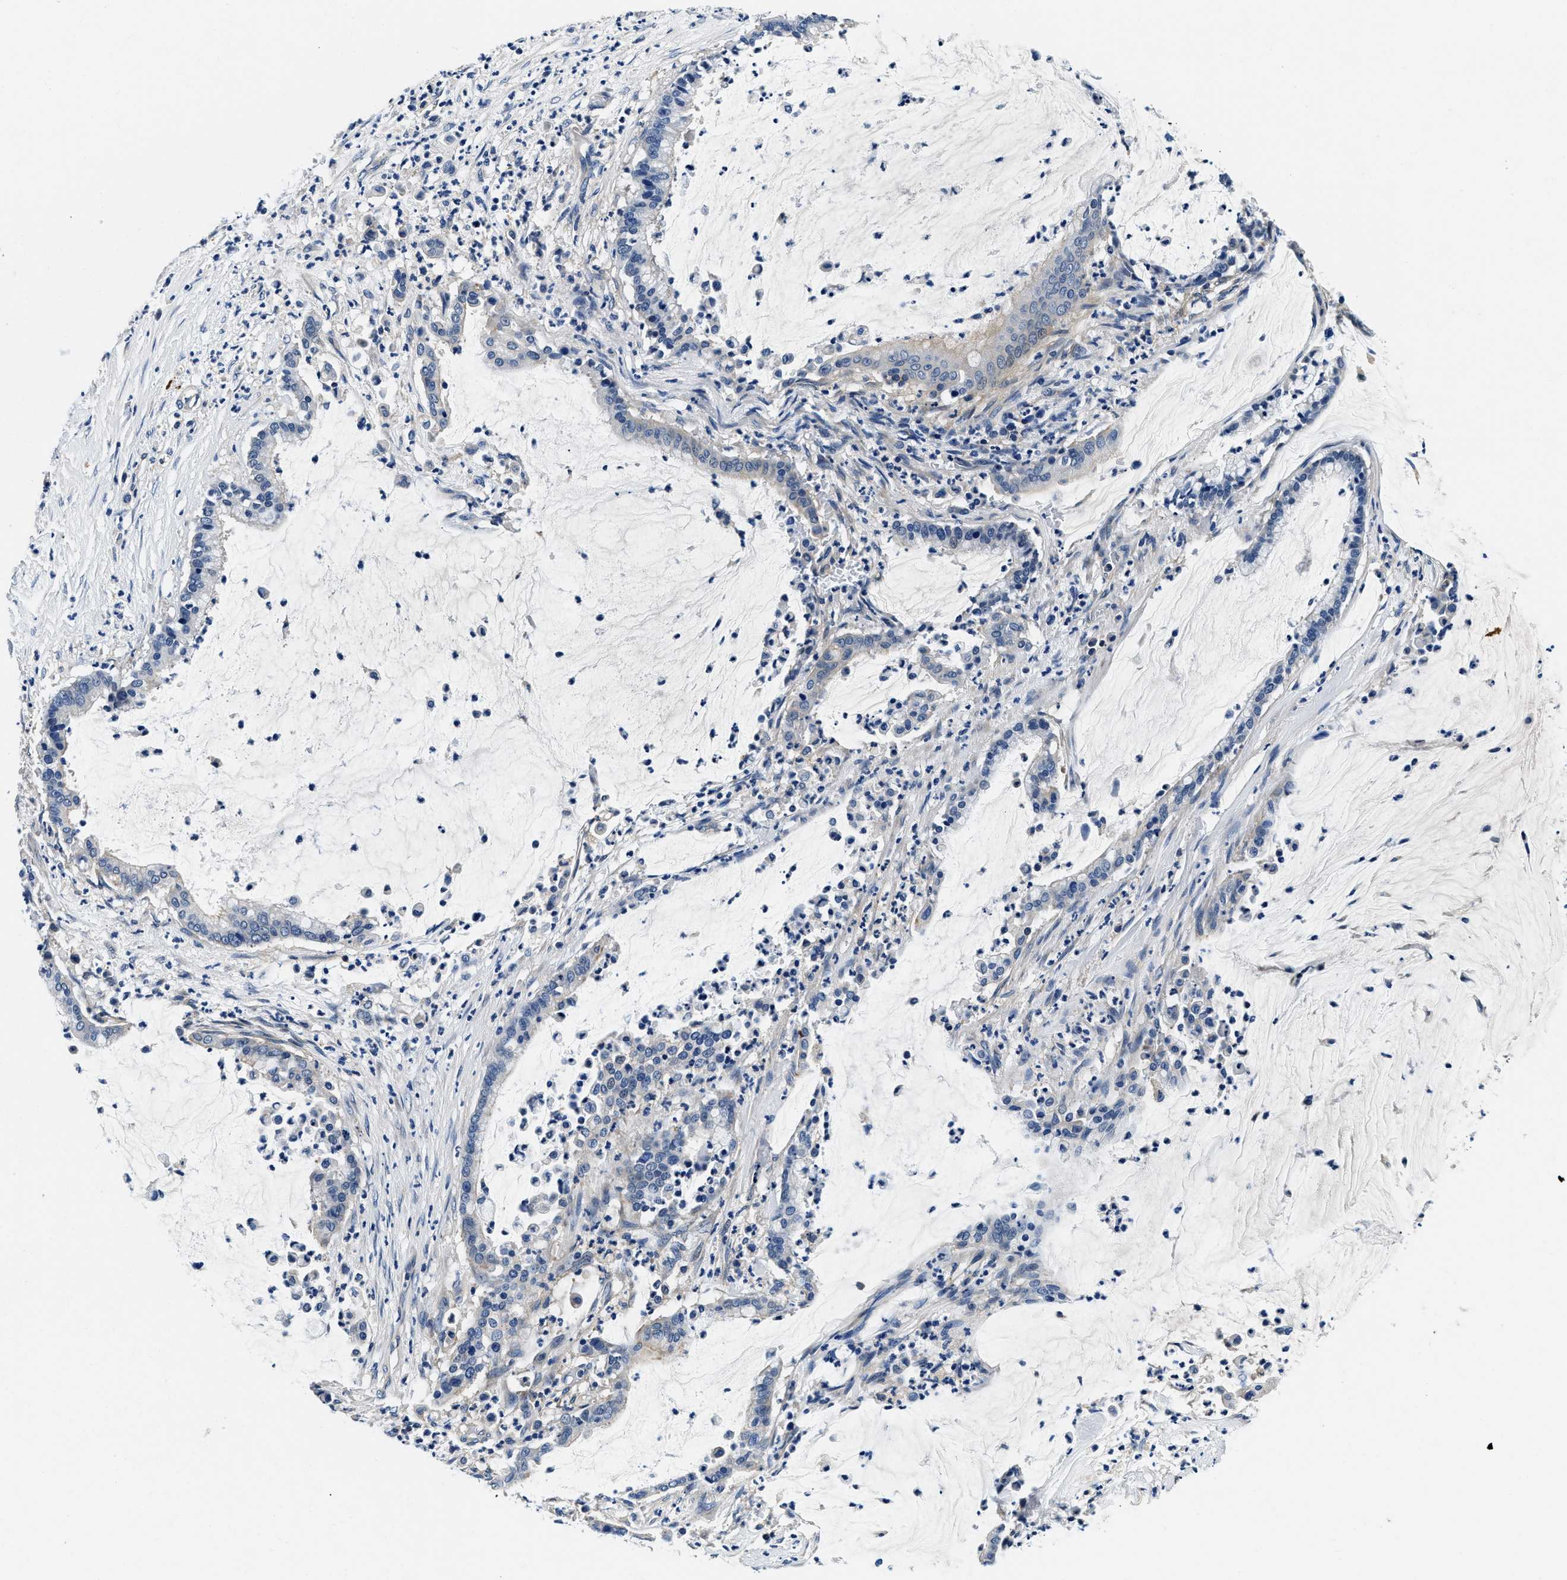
{"staining": {"intensity": "negative", "quantity": "none", "location": "none"}, "tissue": "pancreatic cancer", "cell_type": "Tumor cells", "image_type": "cancer", "snomed": [{"axis": "morphology", "description": "Adenocarcinoma, NOS"}, {"axis": "topography", "description": "Pancreas"}], "caption": "There is no significant expression in tumor cells of pancreatic cancer (adenocarcinoma).", "gene": "ZFAND3", "patient": {"sex": "male", "age": 41}}